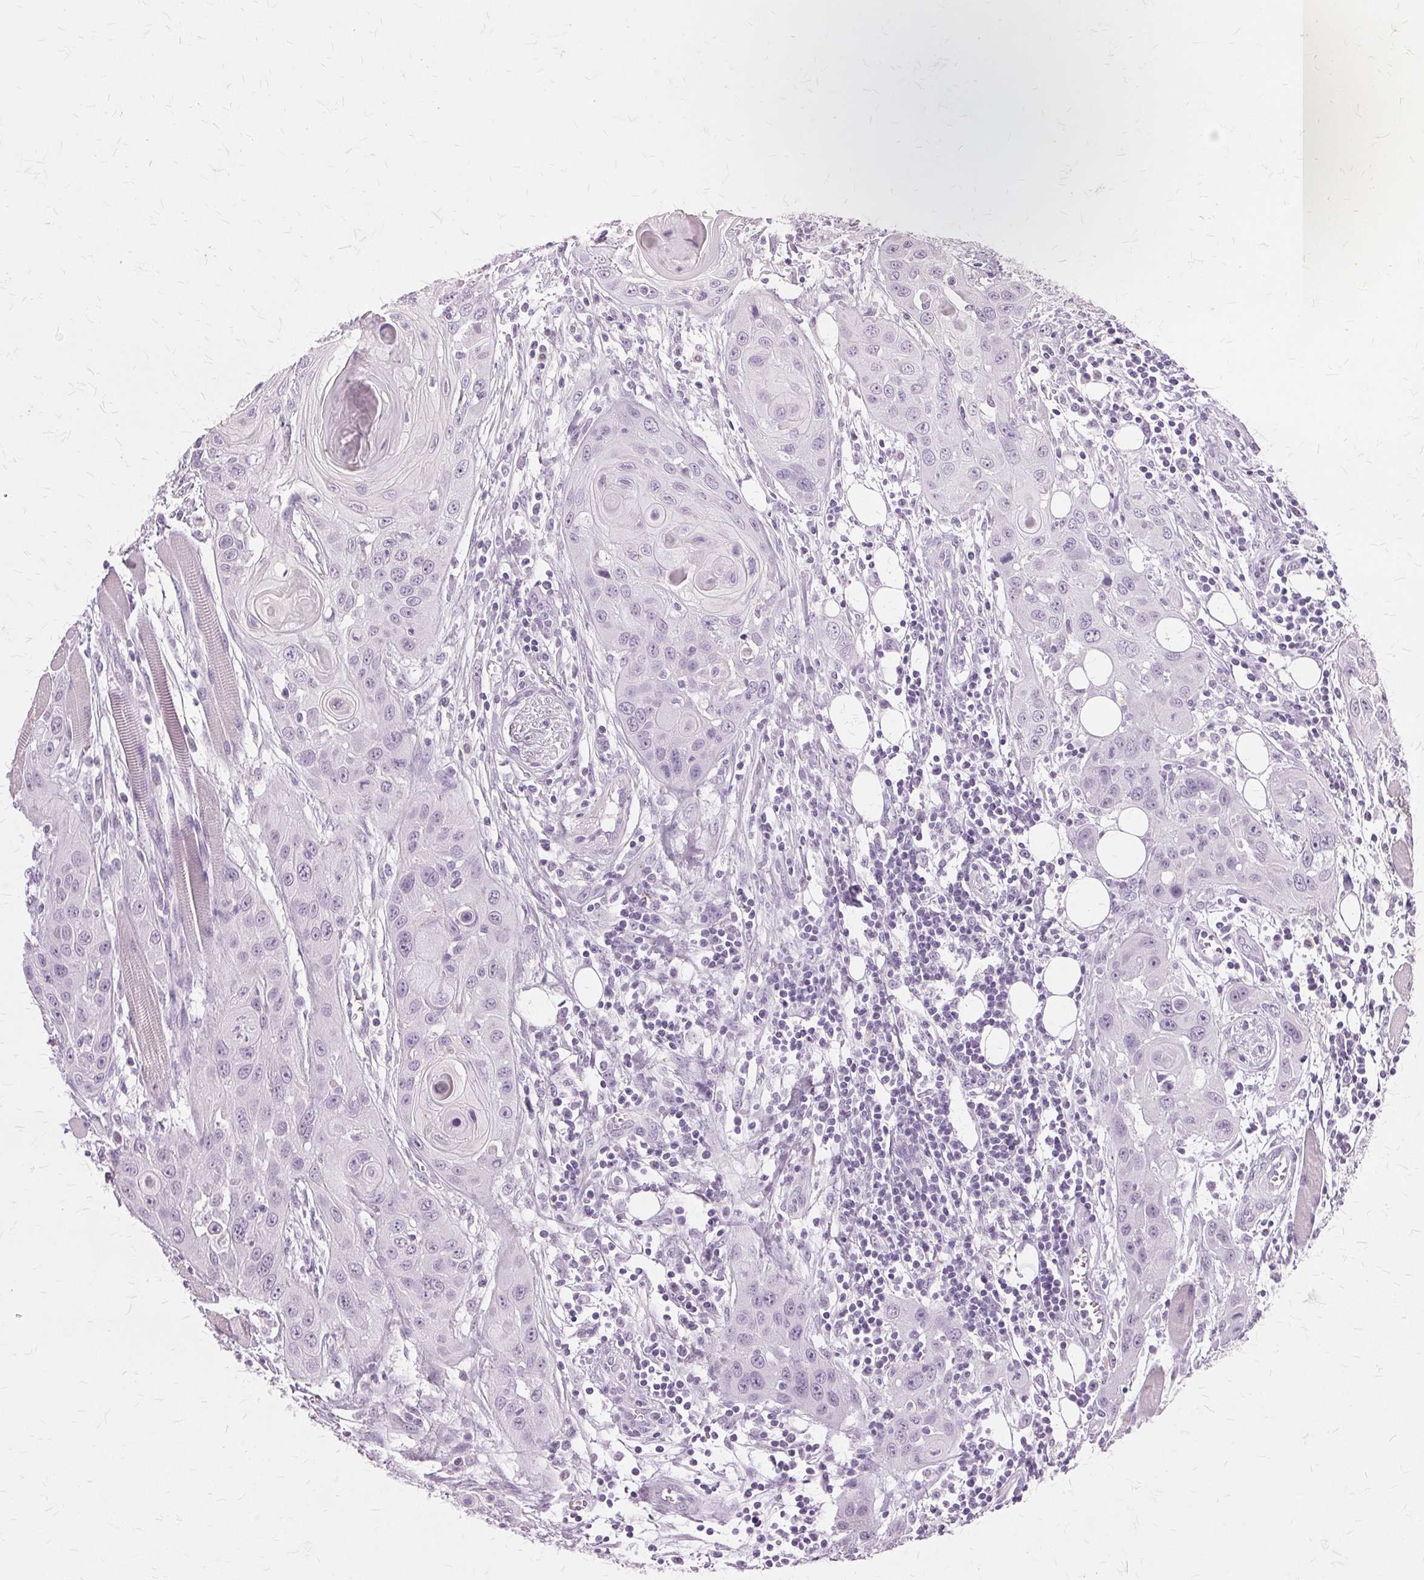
{"staining": {"intensity": "negative", "quantity": "none", "location": "none"}, "tissue": "head and neck cancer", "cell_type": "Tumor cells", "image_type": "cancer", "snomed": [{"axis": "morphology", "description": "Squamous cell carcinoma, NOS"}, {"axis": "topography", "description": "Oral tissue"}, {"axis": "topography", "description": "Head-Neck"}], "caption": "Head and neck cancer stained for a protein using IHC exhibits no staining tumor cells.", "gene": "SLC45A3", "patient": {"sex": "male", "age": 58}}